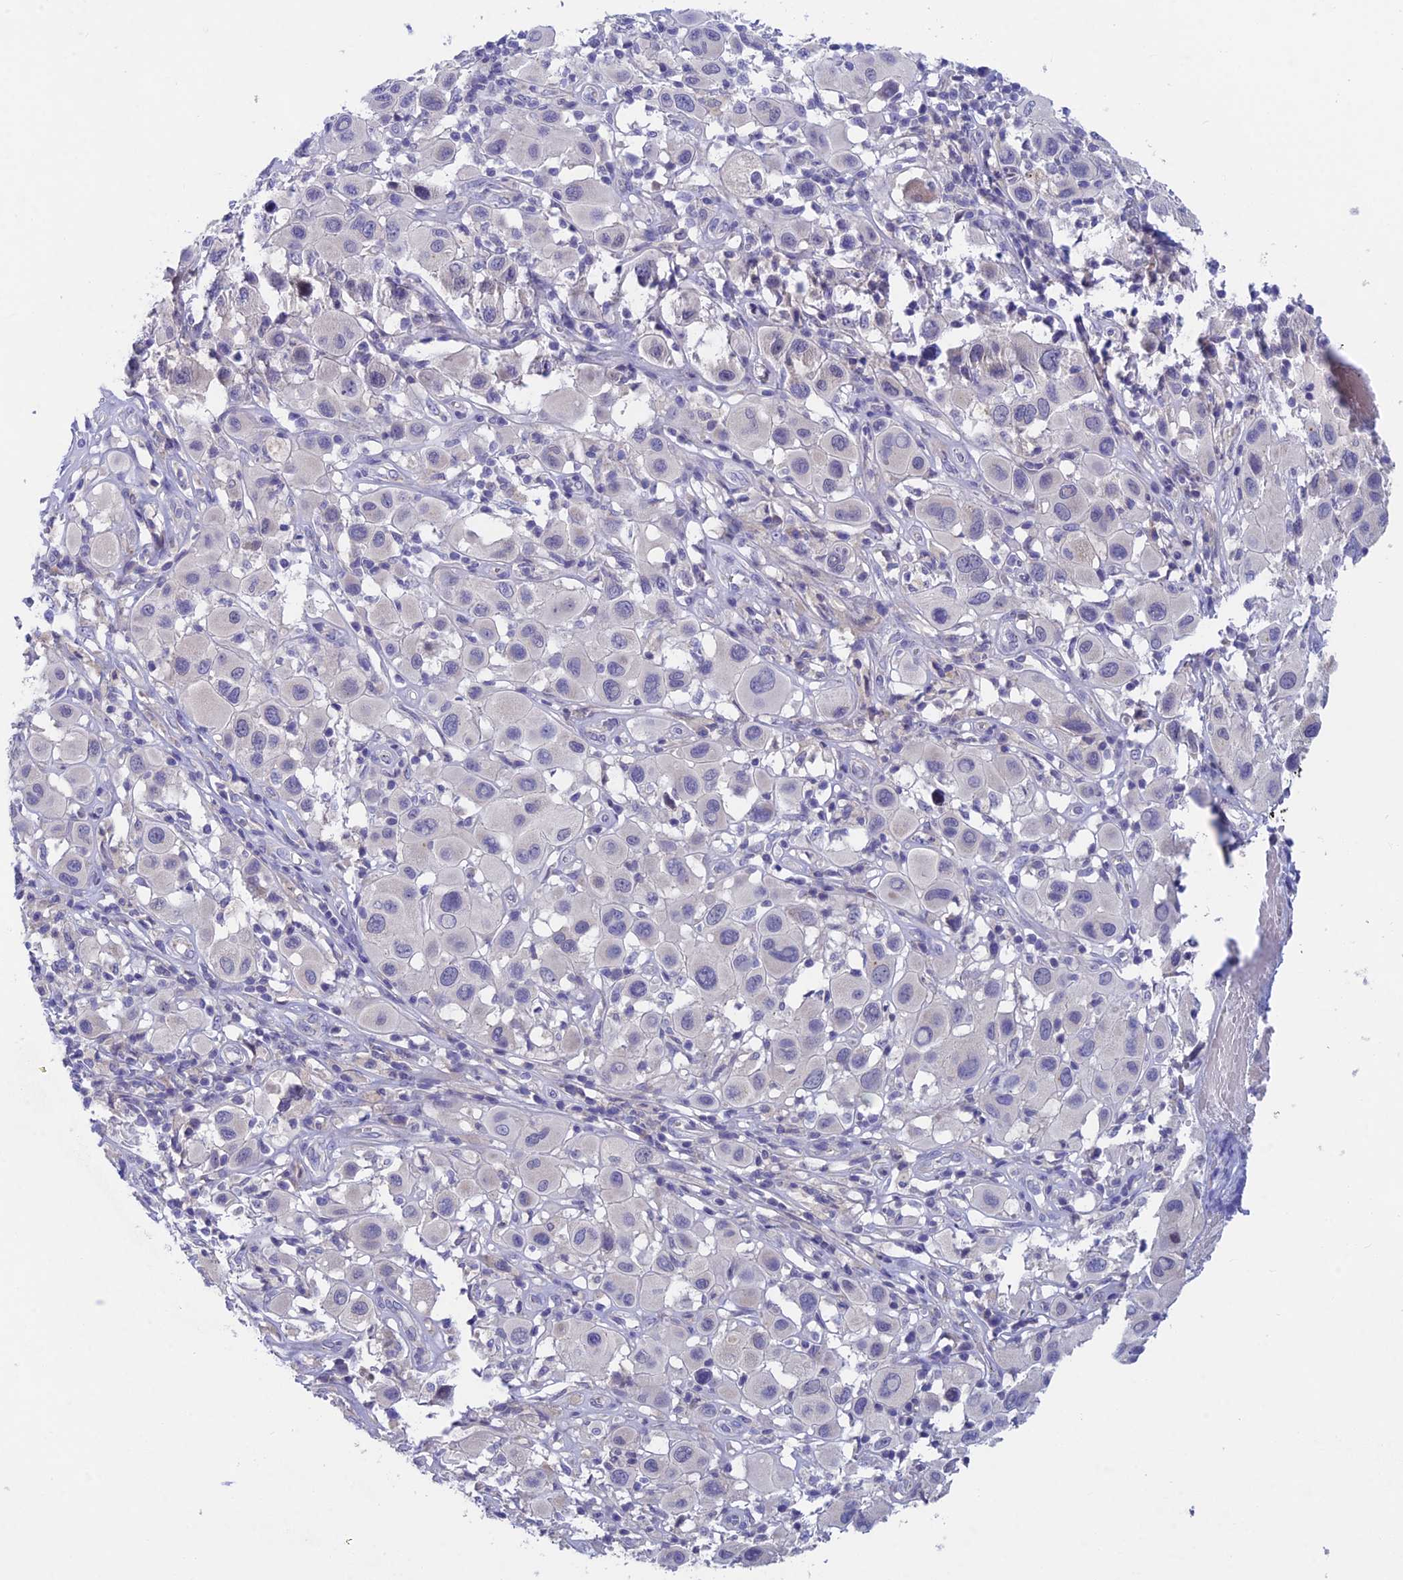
{"staining": {"intensity": "negative", "quantity": "none", "location": "none"}, "tissue": "melanoma", "cell_type": "Tumor cells", "image_type": "cancer", "snomed": [{"axis": "morphology", "description": "Malignant melanoma, Metastatic site"}, {"axis": "topography", "description": "Skin"}], "caption": "The histopathology image demonstrates no staining of tumor cells in malignant melanoma (metastatic site). (Immunohistochemistry (ihc), brightfield microscopy, high magnification).", "gene": "XPO7", "patient": {"sex": "male", "age": 41}}